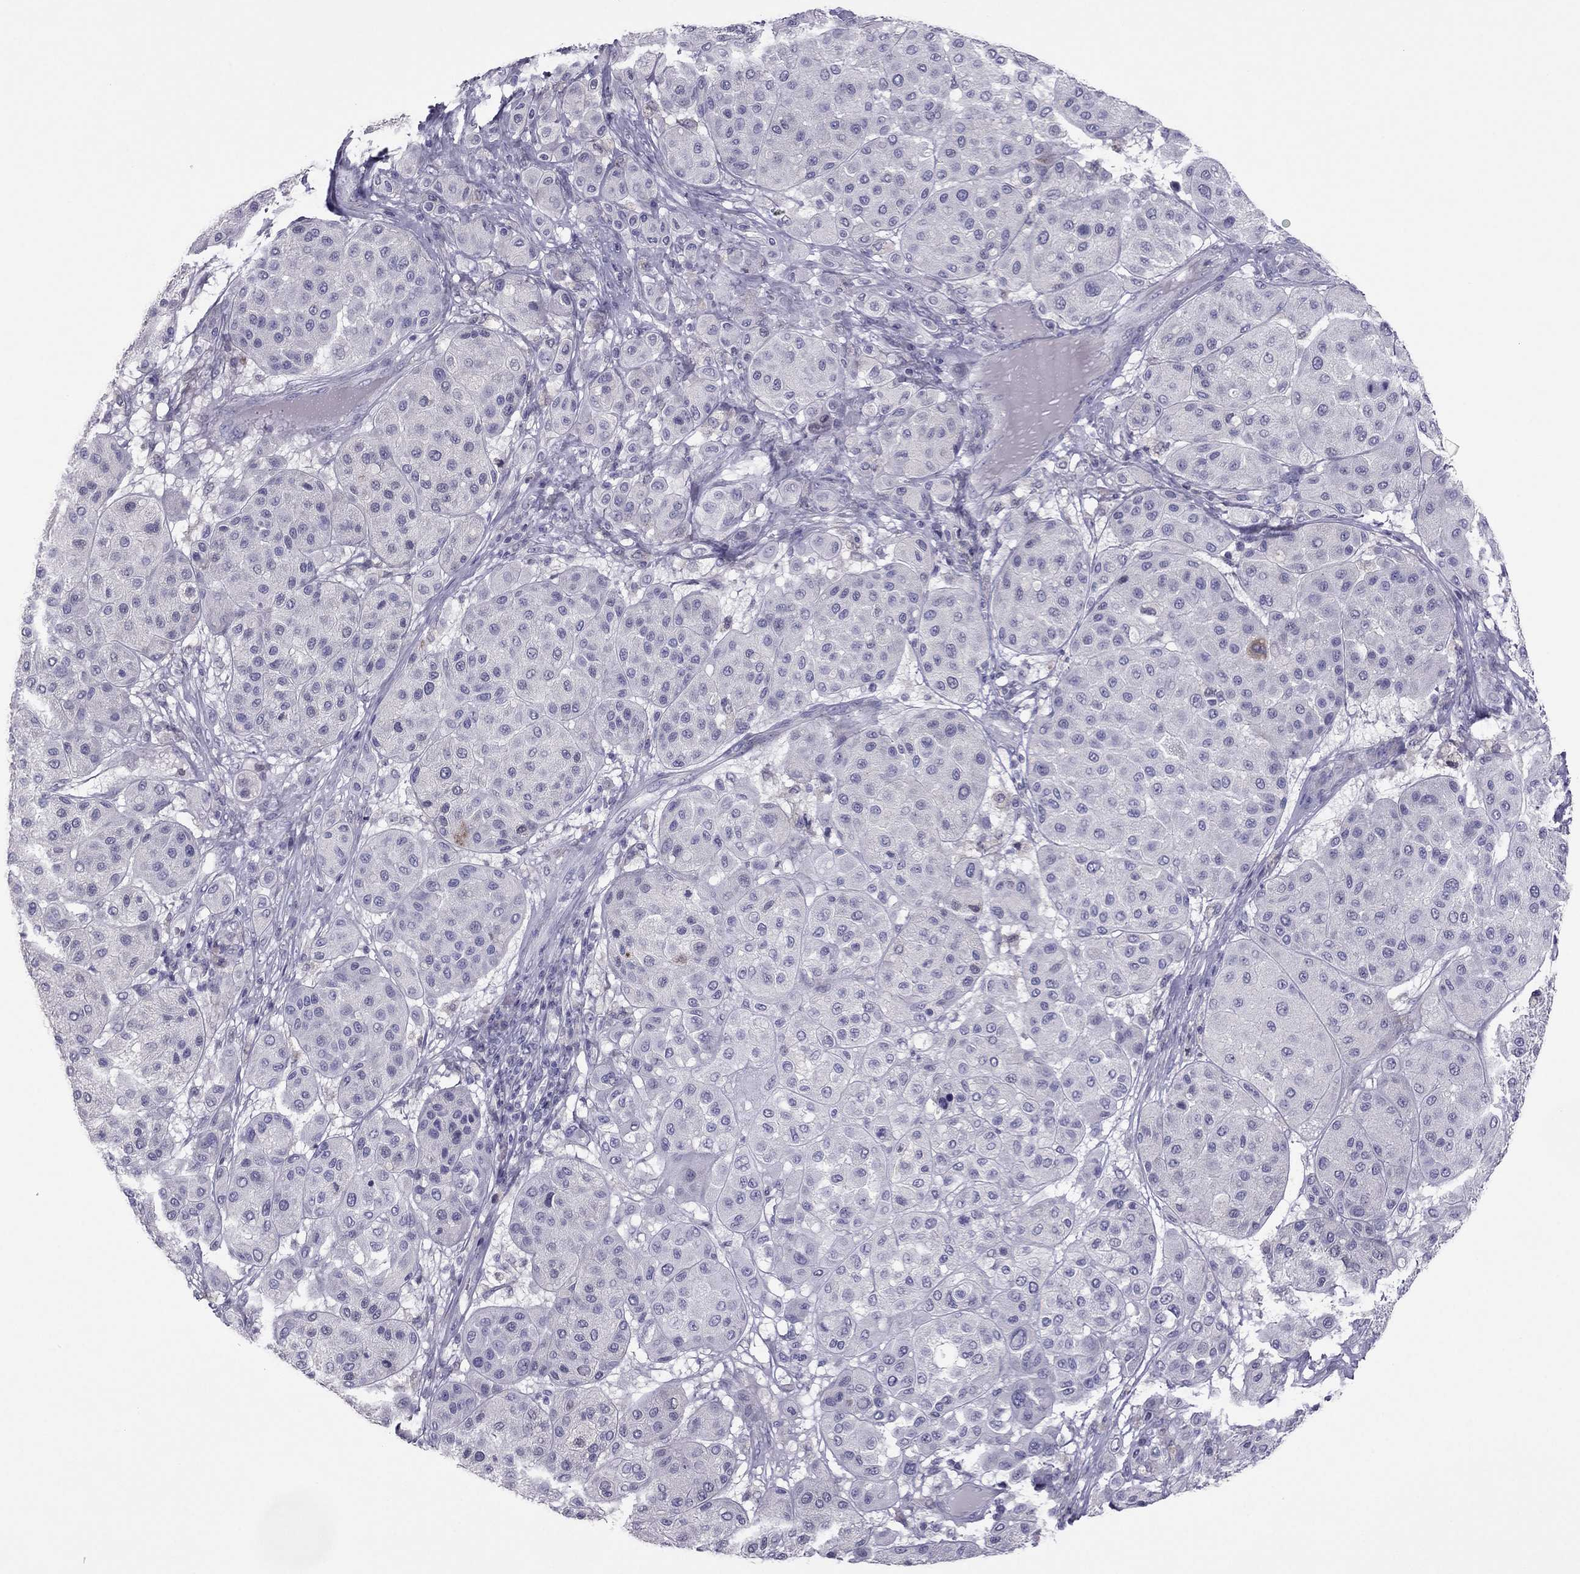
{"staining": {"intensity": "negative", "quantity": "none", "location": "none"}, "tissue": "melanoma", "cell_type": "Tumor cells", "image_type": "cancer", "snomed": [{"axis": "morphology", "description": "Malignant melanoma, Metastatic site"}, {"axis": "topography", "description": "Smooth muscle"}], "caption": "Melanoma was stained to show a protein in brown. There is no significant expression in tumor cells. Brightfield microscopy of immunohistochemistry (IHC) stained with DAB (brown) and hematoxylin (blue), captured at high magnification.", "gene": "RGS8", "patient": {"sex": "male", "age": 41}}